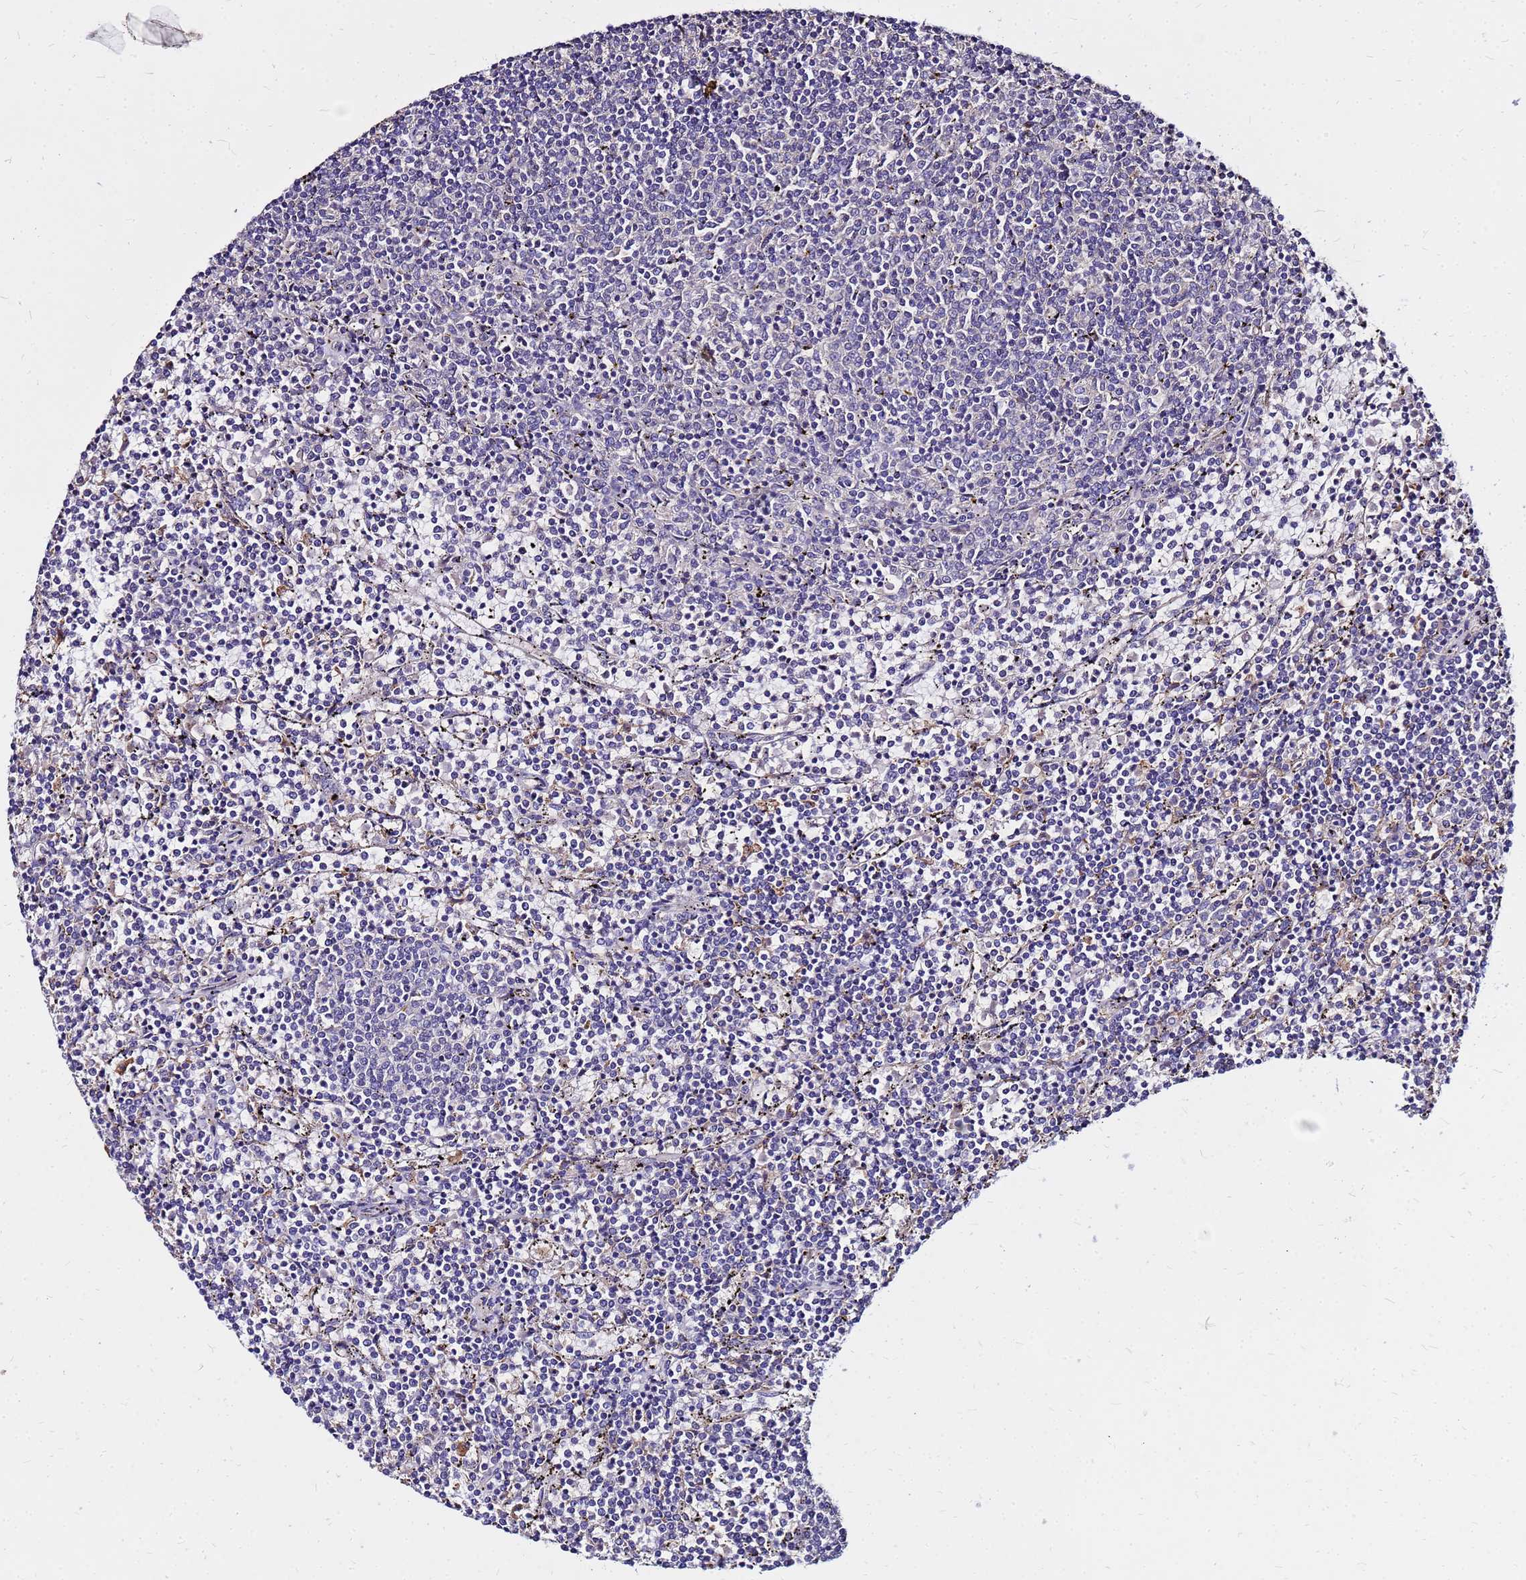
{"staining": {"intensity": "negative", "quantity": "none", "location": "none"}, "tissue": "lymphoma", "cell_type": "Tumor cells", "image_type": "cancer", "snomed": [{"axis": "morphology", "description": "Malignant lymphoma, non-Hodgkin's type, Low grade"}, {"axis": "topography", "description": "Spleen"}], "caption": "There is no significant positivity in tumor cells of lymphoma.", "gene": "ARHGEF5", "patient": {"sex": "female", "age": 50}}